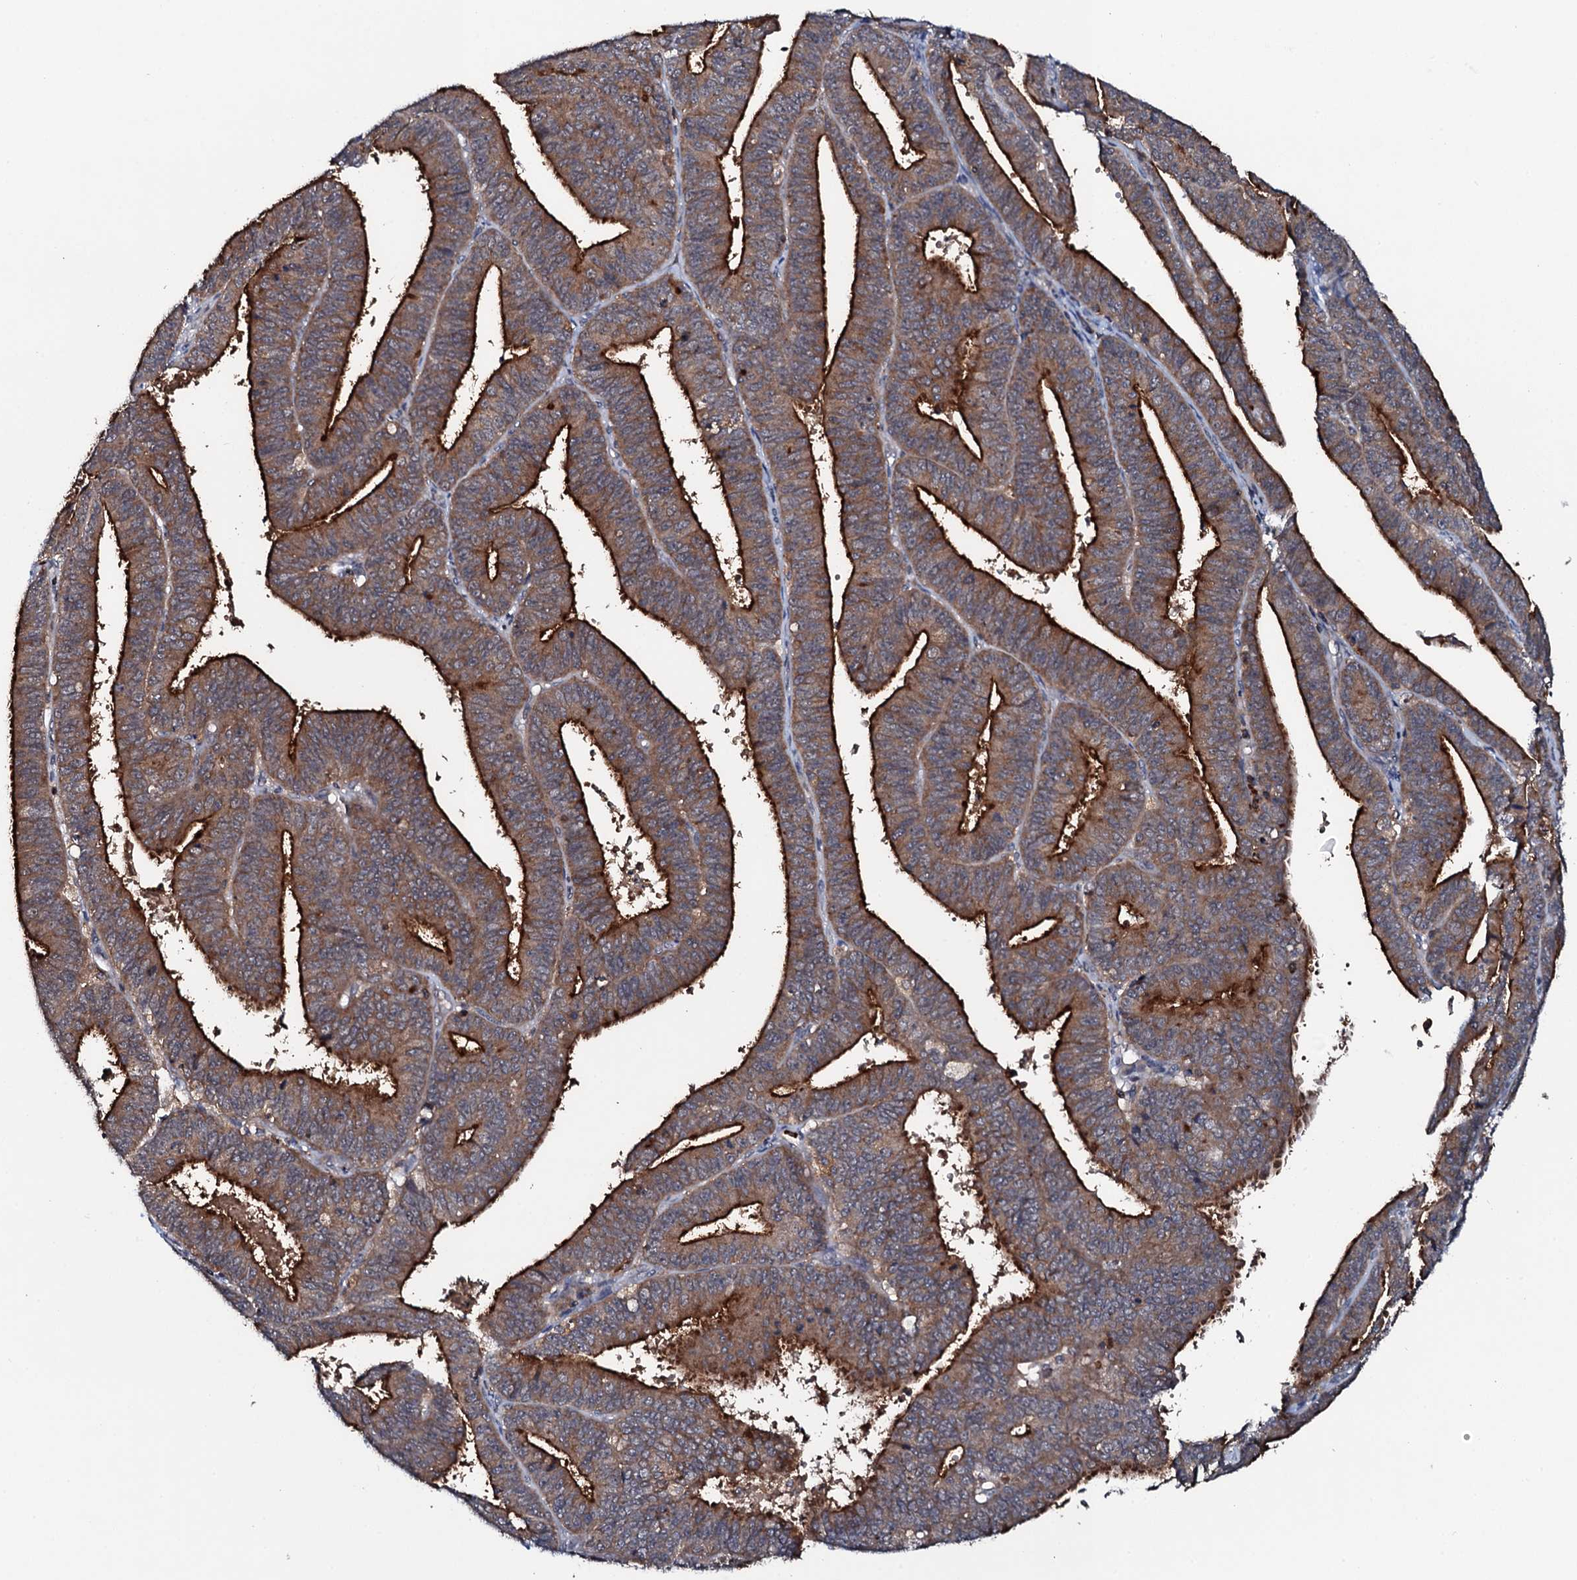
{"staining": {"intensity": "strong", "quantity": "25%-75%", "location": "cytoplasmic/membranous"}, "tissue": "endometrial cancer", "cell_type": "Tumor cells", "image_type": "cancer", "snomed": [{"axis": "morphology", "description": "Adenocarcinoma, NOS"}, {"axis": "topography", "description": "Endometrium"}], "caption": "Endometrial adenocarcinoma tissue shows strong cytoplasmic/membranous expression in about 25%-75% of tumor cells, visualized by immunohistochemistry.", "gene": "VAMP8", "patient": {"sex": "female", "age": 73}}